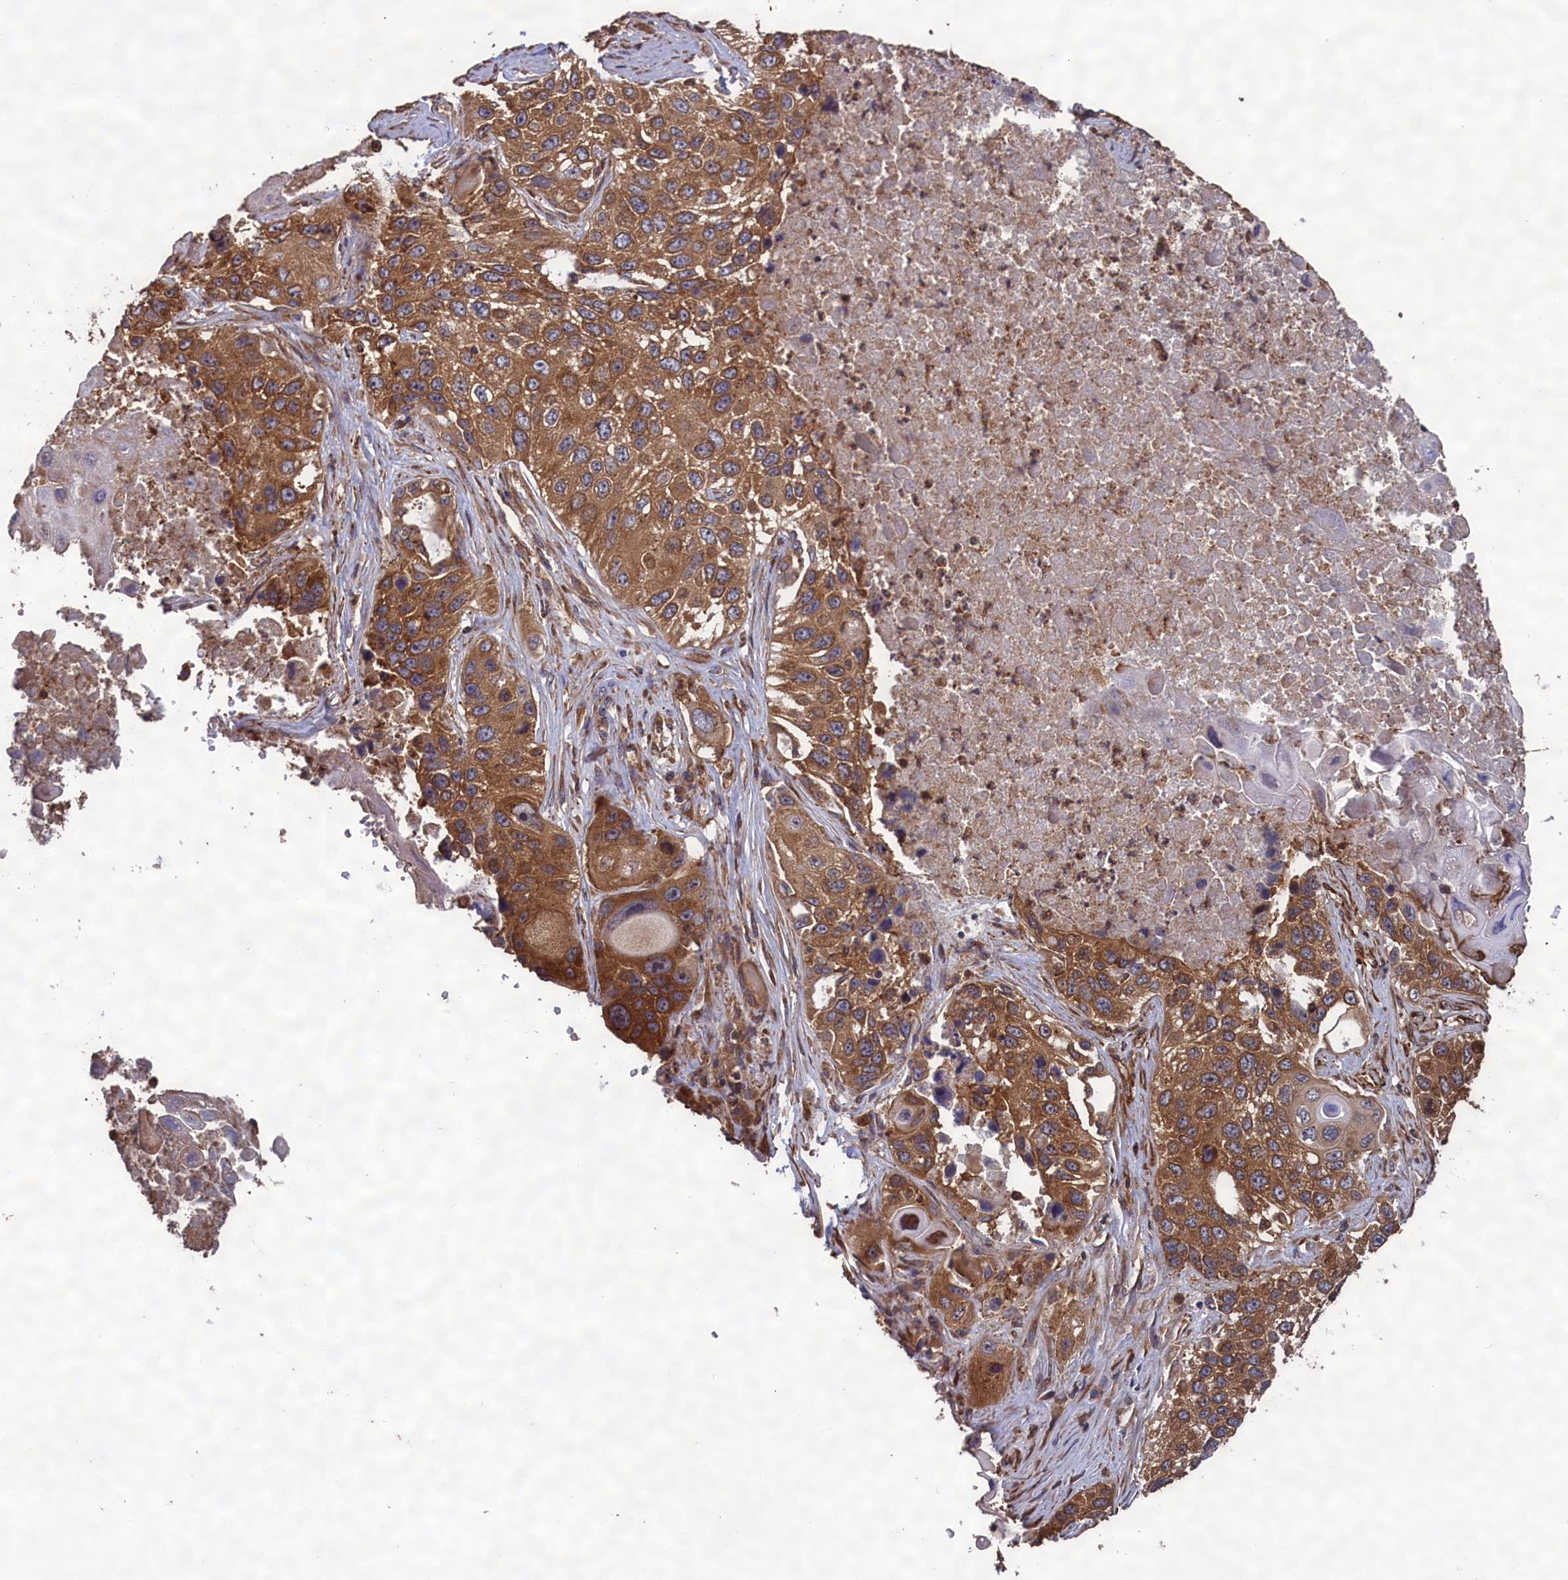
{"staining": {"intensity": "strong", "quantity": ">75%", "location": "cytoplasmic/membranous"}, "tissue": "lung cancer", "cell_type": "Tumor cells", "image_type": "cancer", "snomed": [{"axis": "morphology", "description": "Squamous cell carcinoma, NOS"}, {"axis": "topography", "description": "Lung"}], "caption": "Protein analysis of lung cancer (squamous cell carcinoma) tissue shows strong cytoplasmic/membranous positivity in about >75% of tumor cells.", "gene": "CCDC124", "patient": {"sex": "male", "age": 61}}